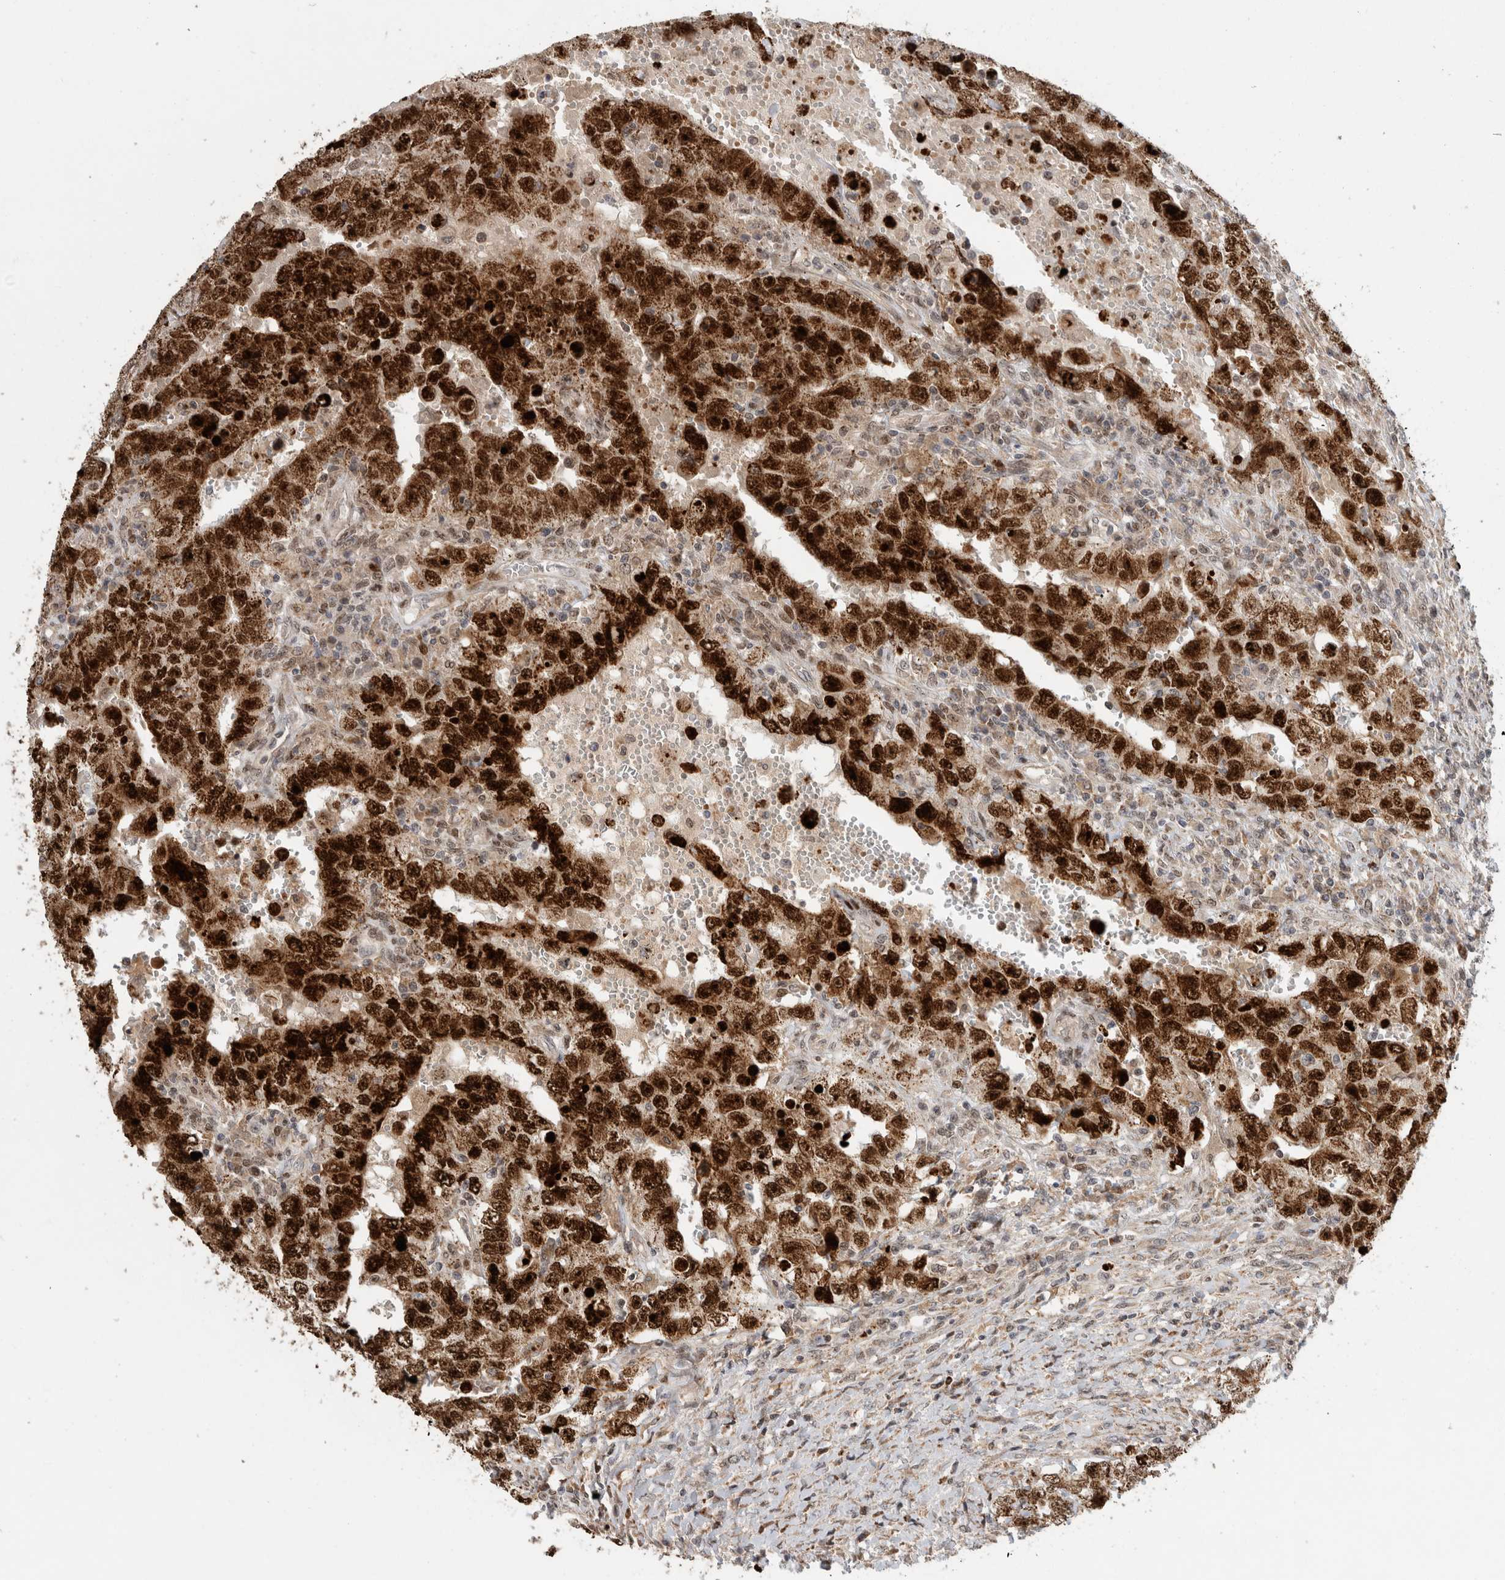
{"staining": {"intensity": "strong", "quantity": ">75%", "location": "cytoplasmic/membranous,nuclear"}, "tissue": "testis cancer", "cell_type": "Tumor cells", "image_type": "cancer", "snomed": [{"axis": "morphology", "description": "Carcinoma, Embryonal, NOS"}, {"axis": "topography", "description": "Testis"}], "caption": "Immunohistochemical staining of testis embryonal carcinoma exhibits strong cytoplasmic/membranous and nuclear protein positivity in approximately >75% of tumor cells.", "gene": "INSRR", "patient": {"sex": "male", "age": 26}}